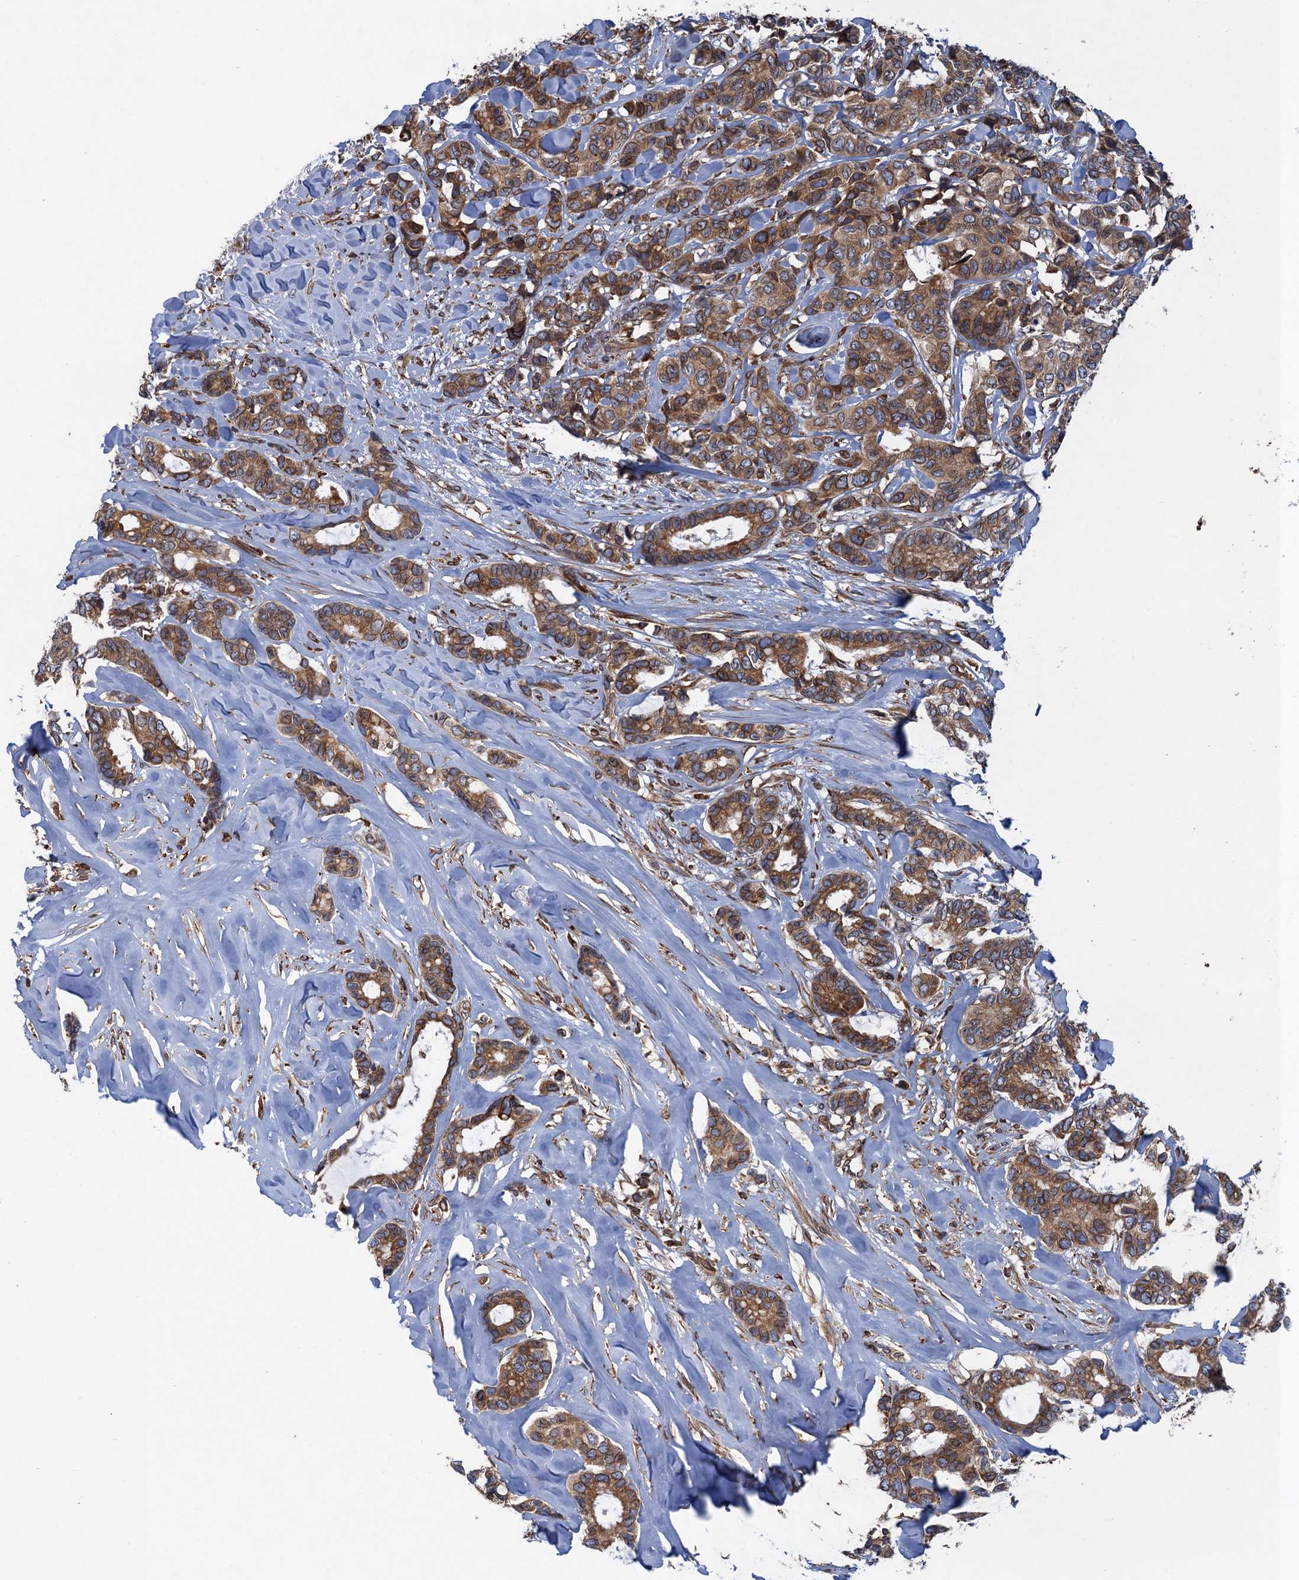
{"staining": {"intensity": "moderate", "quantity": ">75%", "location": "cytoplasmic/membranous"}, "tissue": "breast cancer", "cell_type": "Tumor cells", "image_type": "cancer", "snomed": [{"axis": "morphology", "description": "Duct carcinoma"}, {"axis": "topography", "description": "Breast"}], "caption": "High-magnification brightfield microscopy of breast cancer (invasive ductal carcinoma) stained with DAB (brown) and counterstained with hematoxylin (blue). tumor cells exhibit moderate cytoplasmic/membranous expression is identified in about>75% of cells.", "gene": "ARMC5", "patient": {"sex": "female", "age": 87}}